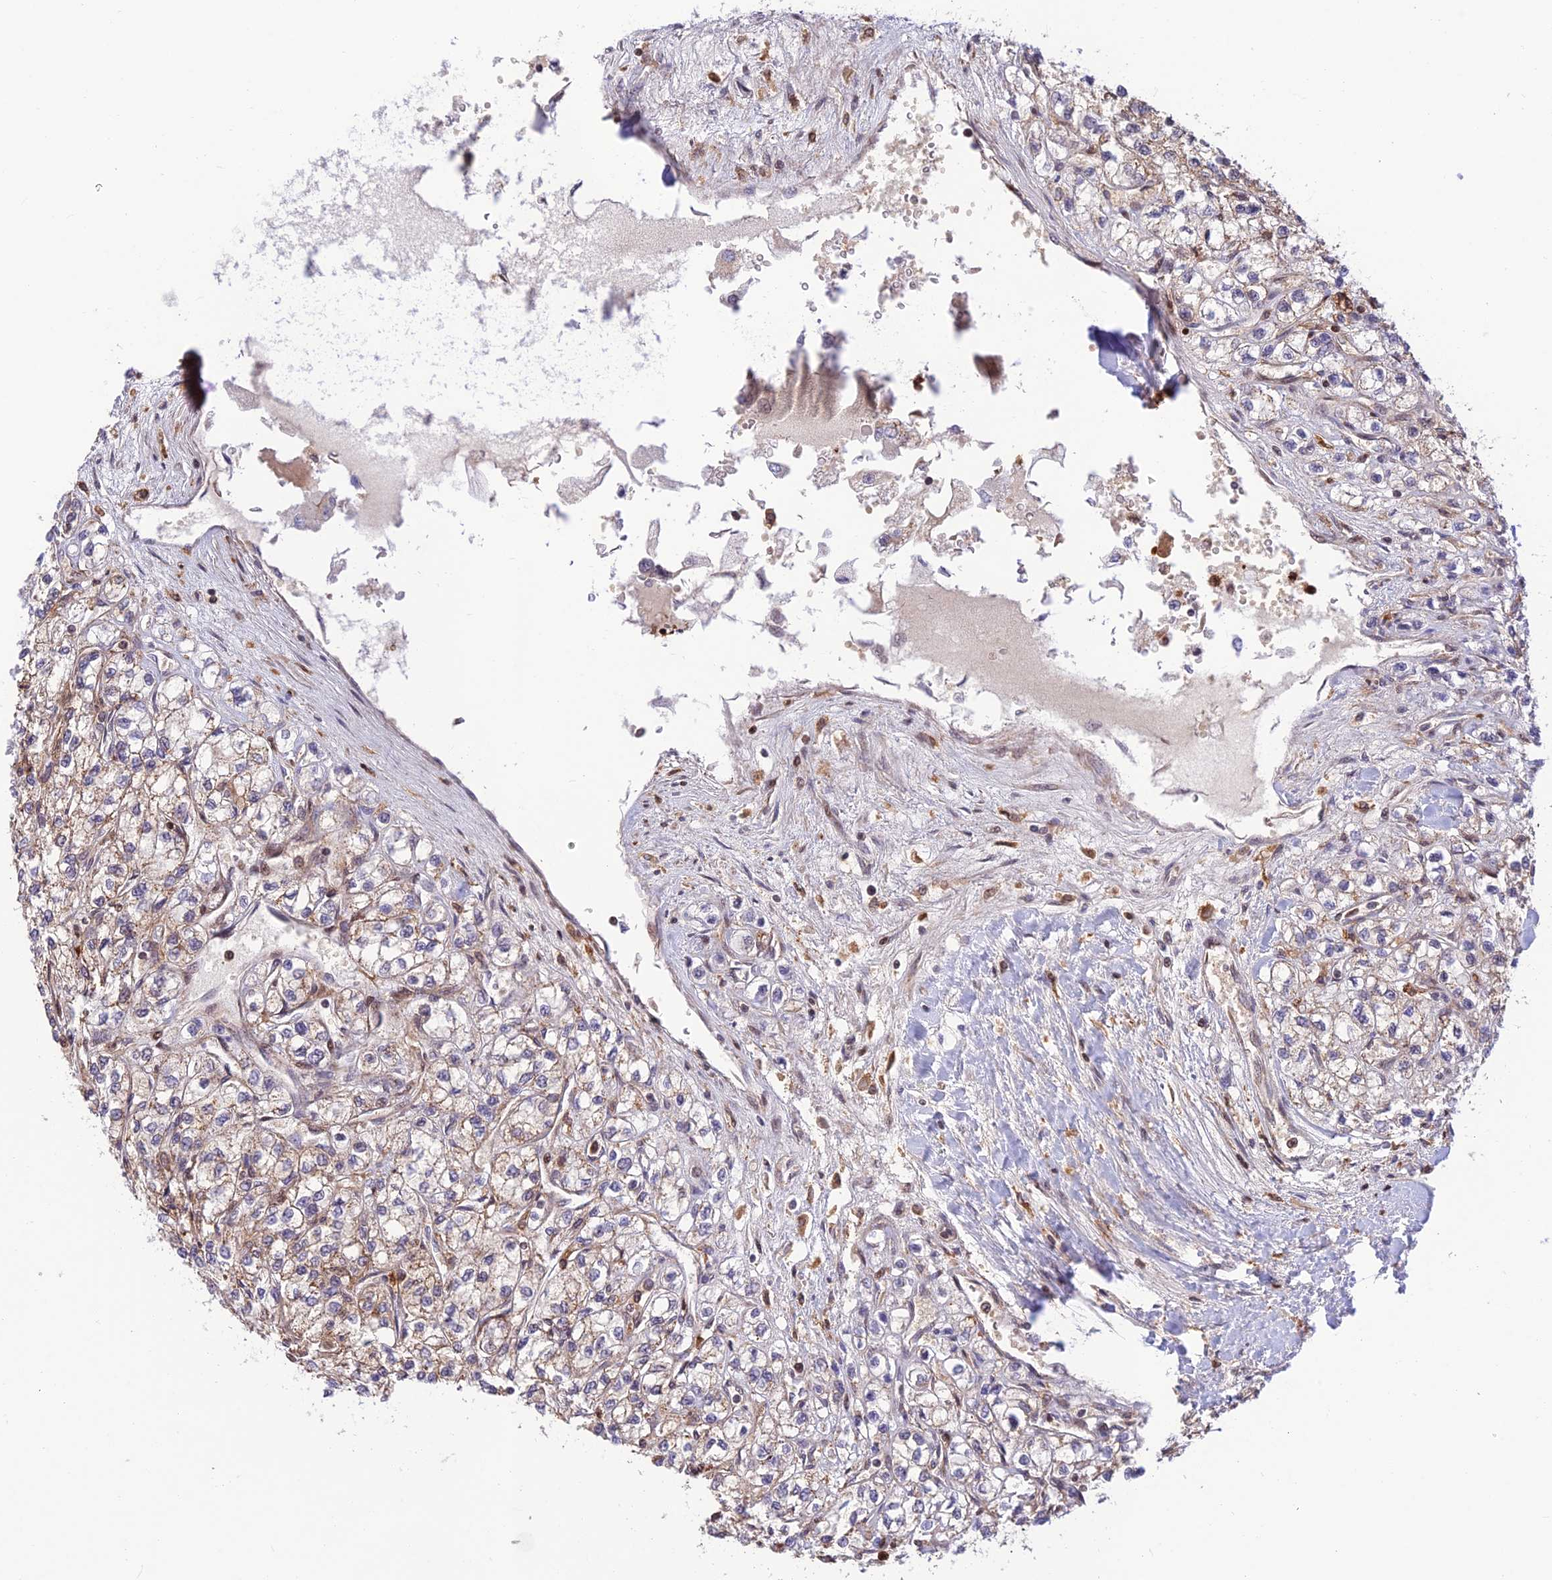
{"staining": {"intensity": "weak", "quantity": "25%-75%", "location": "cytoplasmic/membranous"}, "tissue": "renal cancer", "cell_type": "Tumor cells", "image_type": "cancer", "snomed": [{"axis": "morphology", "description": "Adenocarcinoma, NOS"}, {"axis": "topography", "description": "Kidney"}], "caption": "An image showing weak cytoplasmic/membranous expression in approximately 25%-75% of tumor cells in adenocarcinoma (renal), as visualized by brown immunohistochemical staining.", "gene": "FAM186B", "patient": {"sex": "male", "age": 80}}